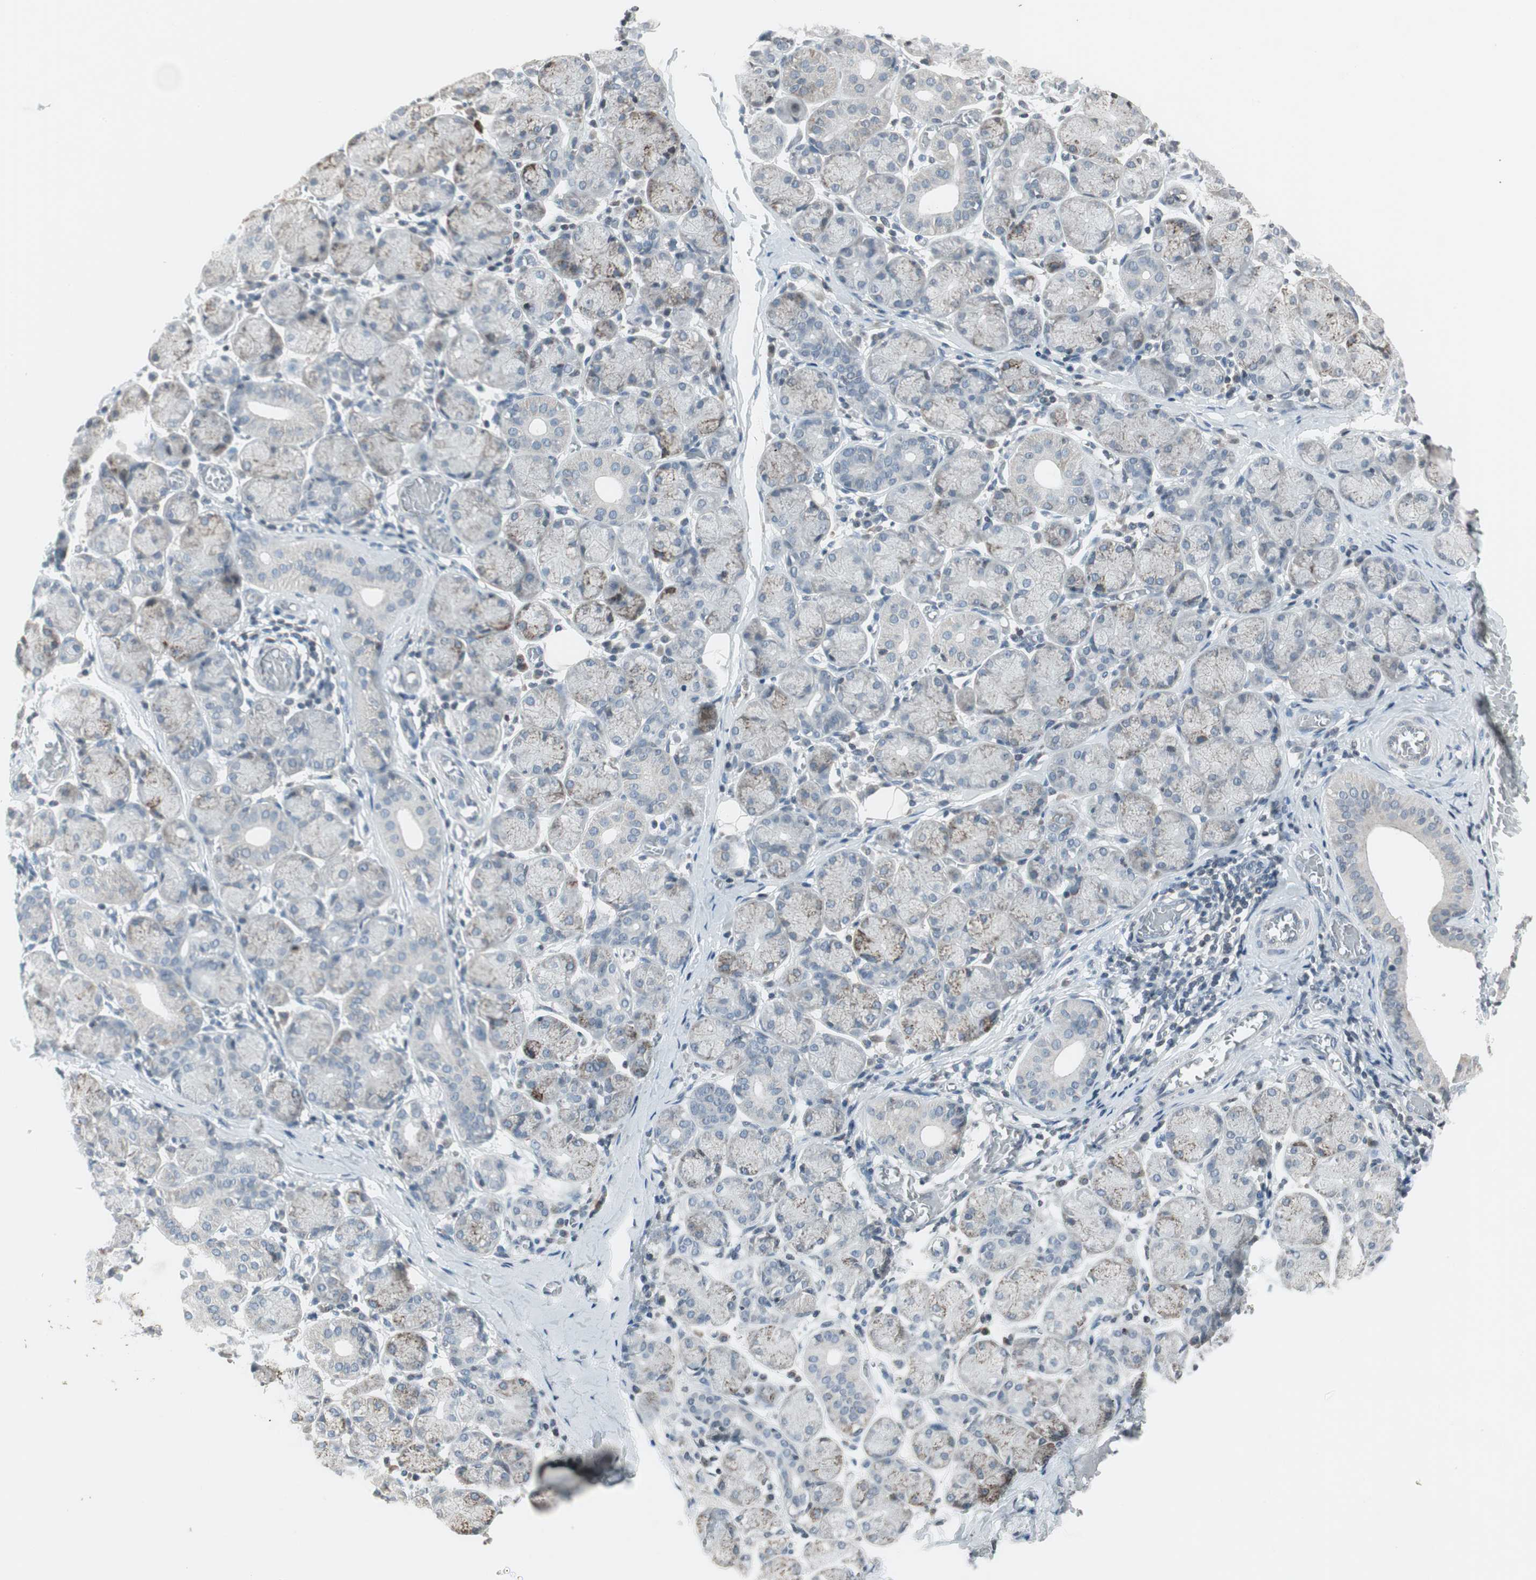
{"staining": {"intensity": "weak", "quantity": "<25%", "location": "cytoplasmic/membranous"}, "tissue": "salivary gland", "cell_type": "Glandular cells", "image_type": "normal", "snomed": [{"axis": "morphology", "description": "Normal tissue, NOS"}, {"axis": "topography", "description": "Salivary gland"}], "caption": "Immunohistochemistry (IHC) image of normal human salivary gland stained for a protein (brown), which shows no expression in glandular cells. Nuclei are stained in blue.", "gene": "ARG2", "patient": {"sex": "female", "age": 24}}